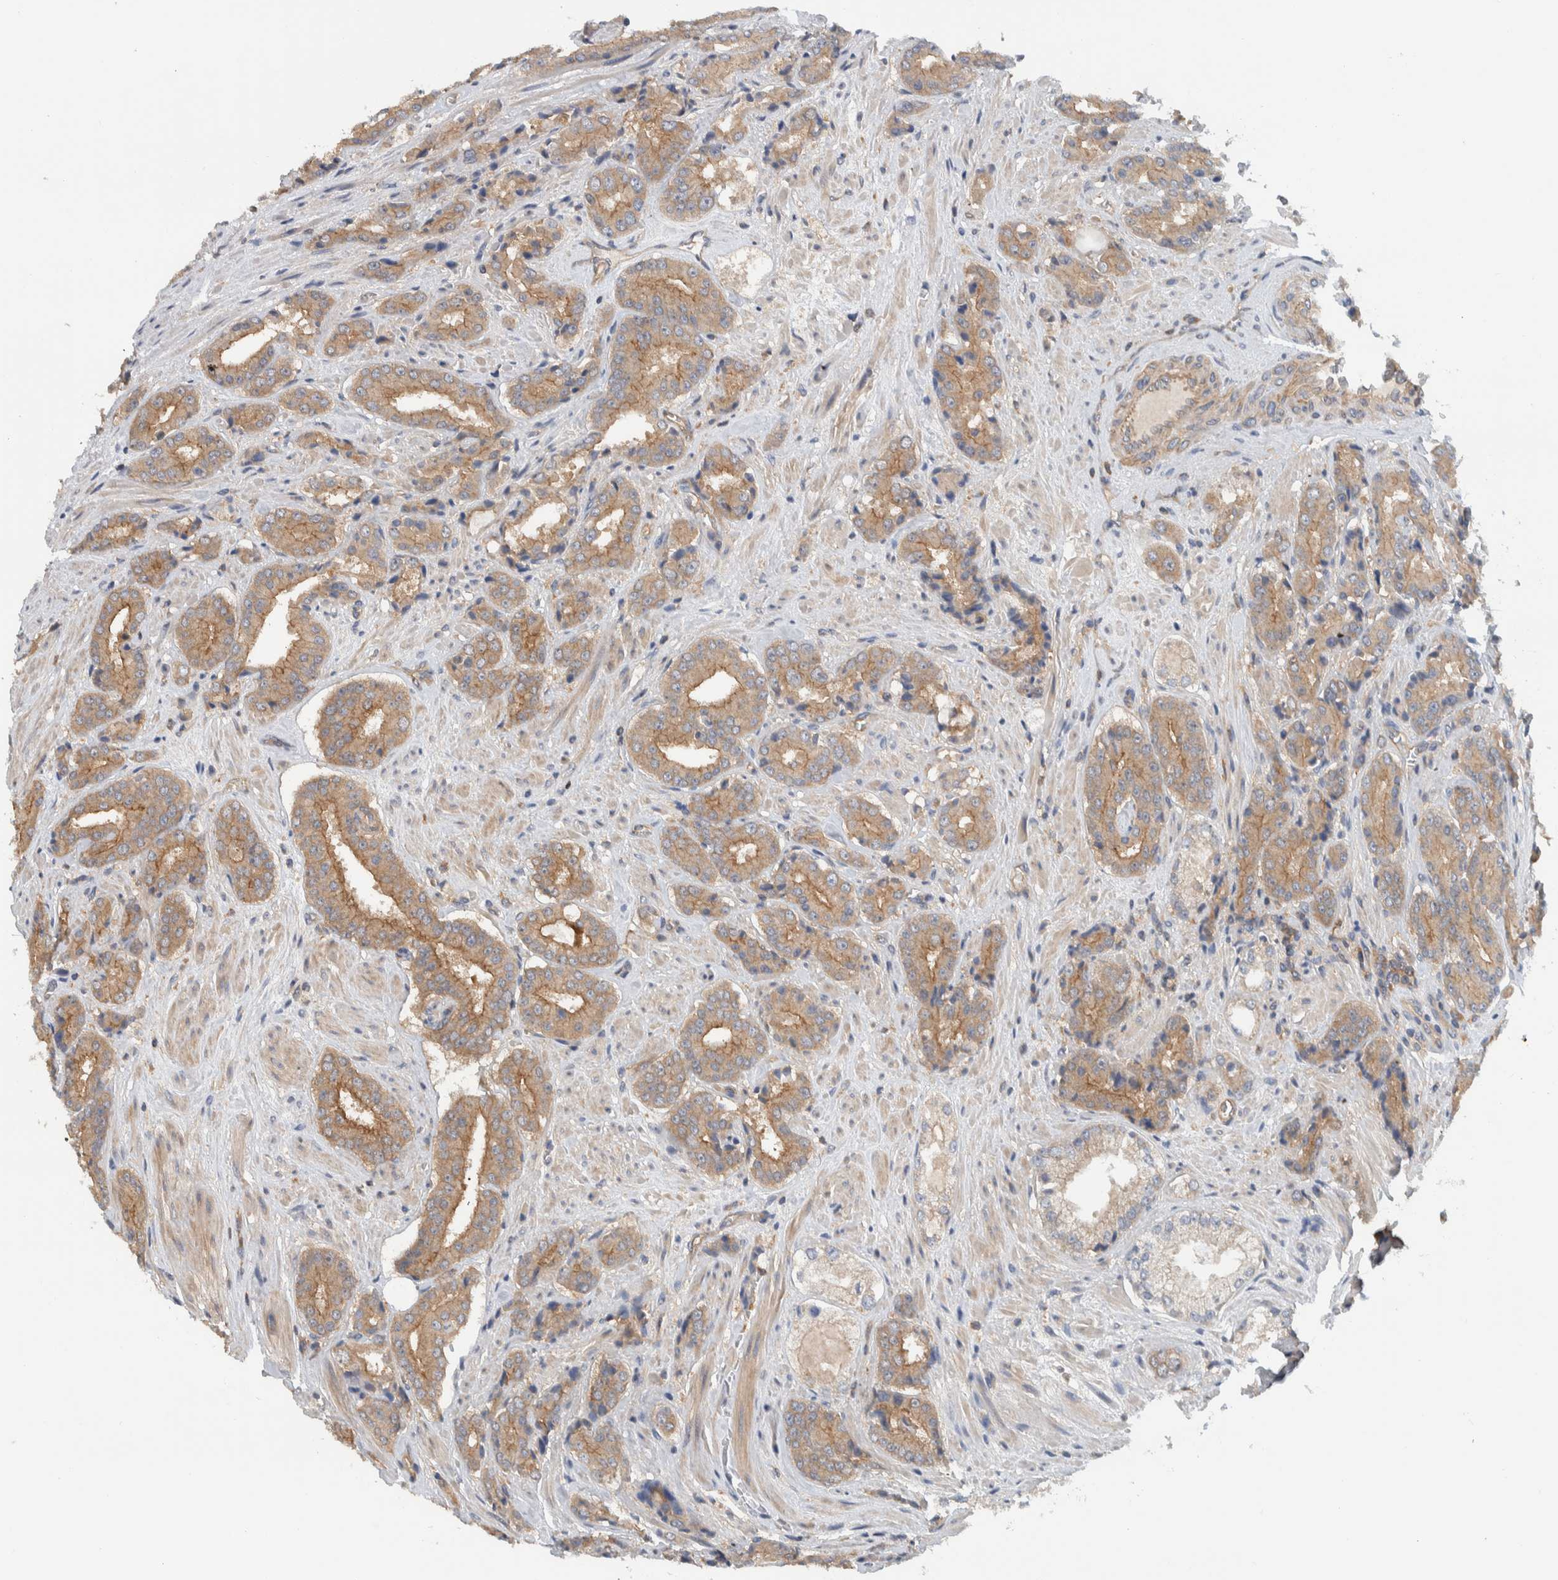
{"staining": {"intensity": "moderate", "quantity": "25%-75%", "location": "cytoplasmic/membranous"}, "tissue": "prostate cancer", "cell_type": "Tumor cells", "image_type": "cancer", "snomed": [{"axis": "morphology", "description": "Adenocarcinoma, High grade"}, {"axis": "topography", "description": "Prostate"}], "caption": "Immunohistochemistry staining of prostate cancer, which reveals medium levels of moderate cytoplasmic/membranous staining in approximately 25%-75% of tumor cells indicating moderate cytoplasmic/membranous protein positivity. The staining was performed using DAB (brown) for protein detection and nuclei were counterstained in hematoxylin (blue).", "gene": "MPRIP", "patient": {"sex": "male", "age": 71}}